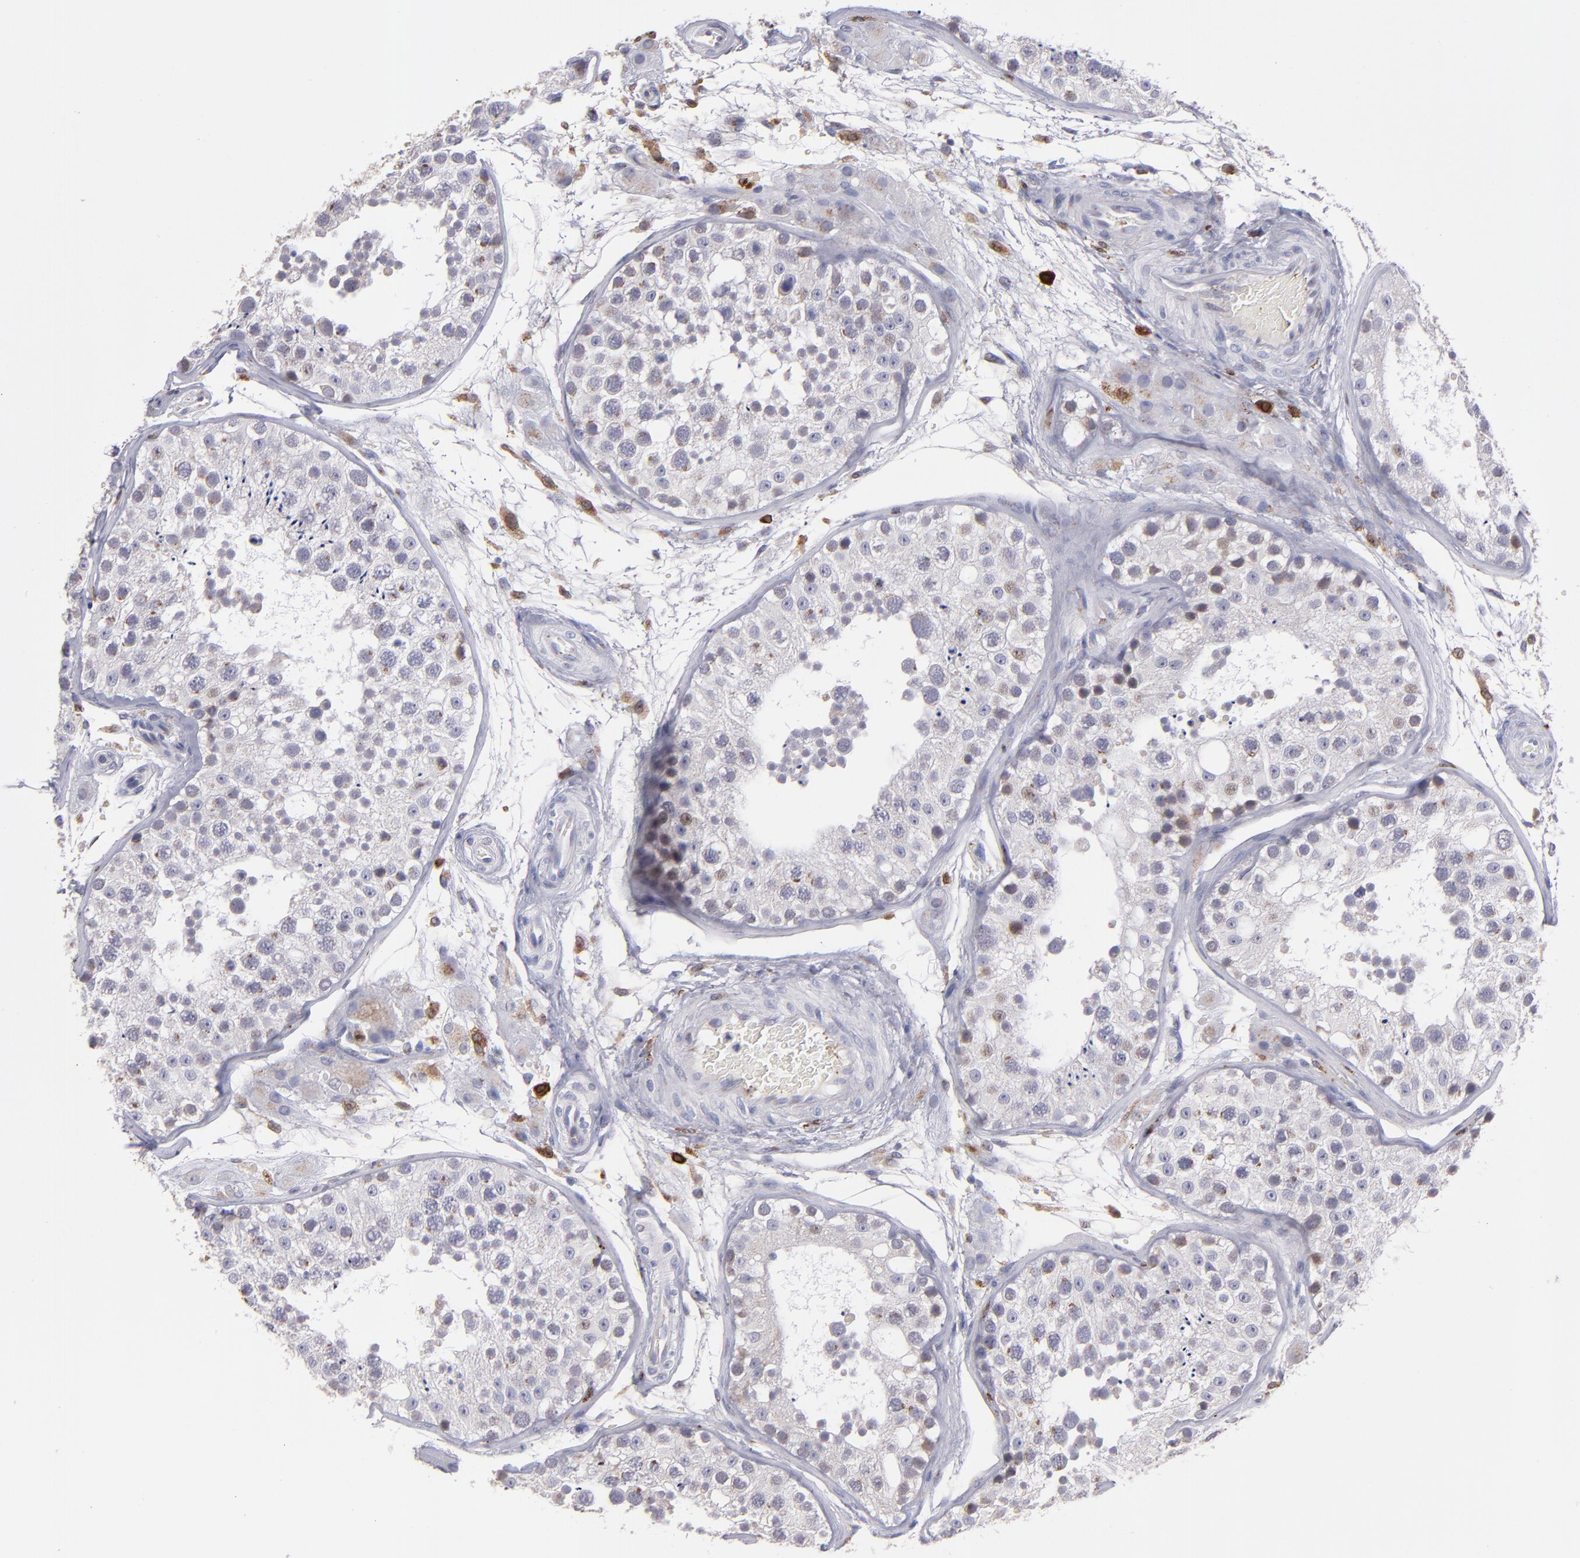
{"staining": {"intensity": "weak", "quantity": "<25%", "location": "nuclear"}, "tissue": "testis", "cell_type": "Cells in seminiferous ducts", "image_type": "normal", "snomed": [{"axis": "morphology", "description": "Normal tissue, NOS"}, {"axis": "topography", "description": "Testis"}], "caption": "An immunohistochemistry (IHC) image of unremarkable testis is shown. There is no staining in cells in seminiferous ducts of testis.", "gene": "PTGS1", "patient": {"sex": "male", "age": 26}}